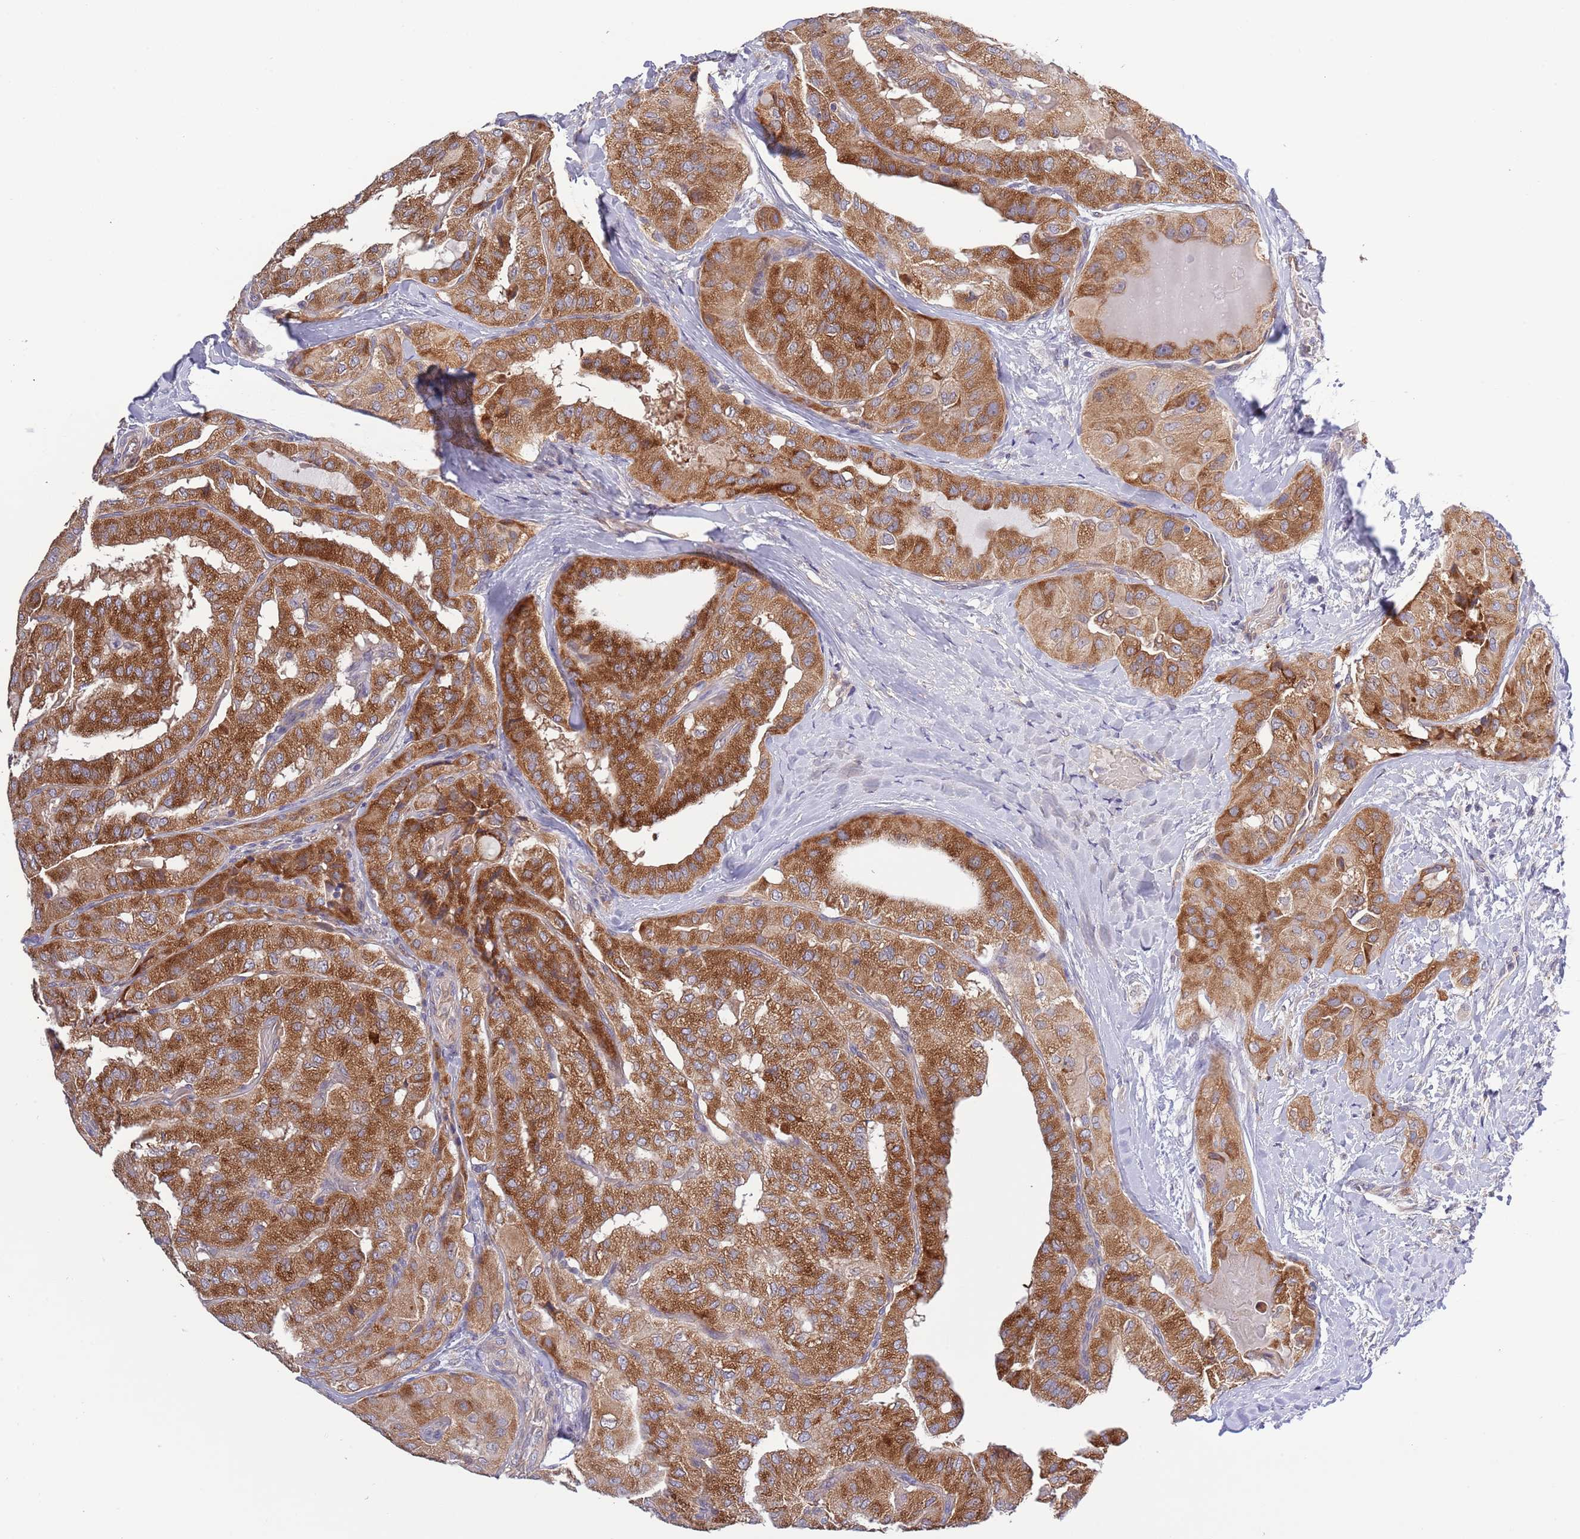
{"staining": {"intensity": "strong", "quantity": ">75%", "location": "cytoplasmic/membranous"}, "tissue": "thyroid cancer", "cell_type": "Tumor cells", "image_type": "cancer", "snomed": [{"axis": "morphology", "description": "Normal tissue, NOS"}, {"axis": "morphology", "description": "Papillary adenocarcinoma, NOS"}, {"axis": "topography", "description": "Thyroid gland"}], "caption": "About >75% of tumor cells in thyroid cancer display strong cytoplasmic/membranous protein positivity as visualized by brown immunohistochemical staining.", "gene": "LIPJ", "patient": {"sex": "female", "age": 59}}